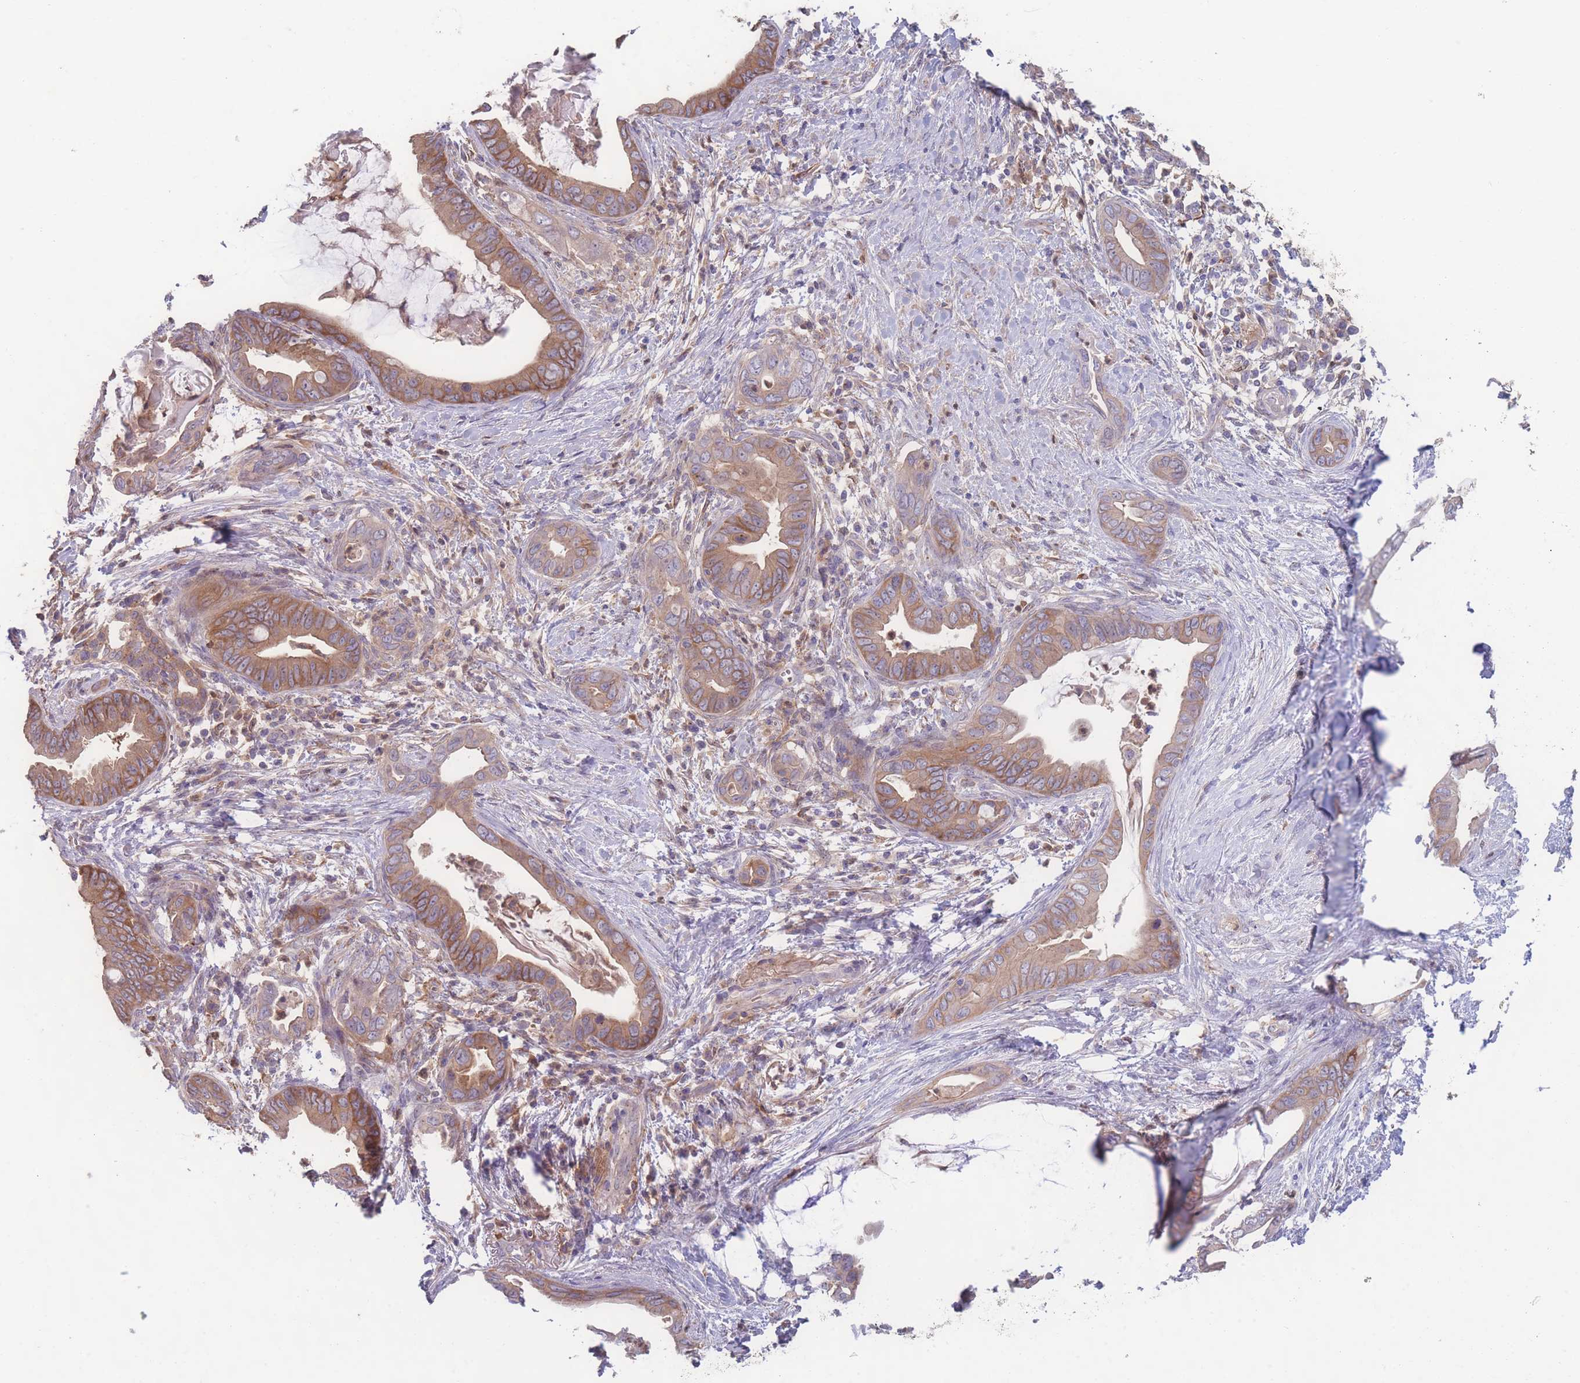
{"staining": {"intensity": "moderate", "quantity": ">75%", "location": "cytoplasmic/membranous"}, "tissue": "pancreatic cancer", "cell_type": "Tumor cells", "image_type": "cancer", "snomed": [{"axis": "morphology", "description": "Adenocarcinoma, NOS"}, {"axis": "topography", "description": "Pancreas"}], "caption": "A brown stain highlights moderate cytoplasmic/membranous positivity of a protein in human pancreatic cancer tumor cells. (DAB = brown stain, brightfield microscopy at high magnification).", "gene": "STEAP3", "patient": {"sex": "male", "age": 75}}